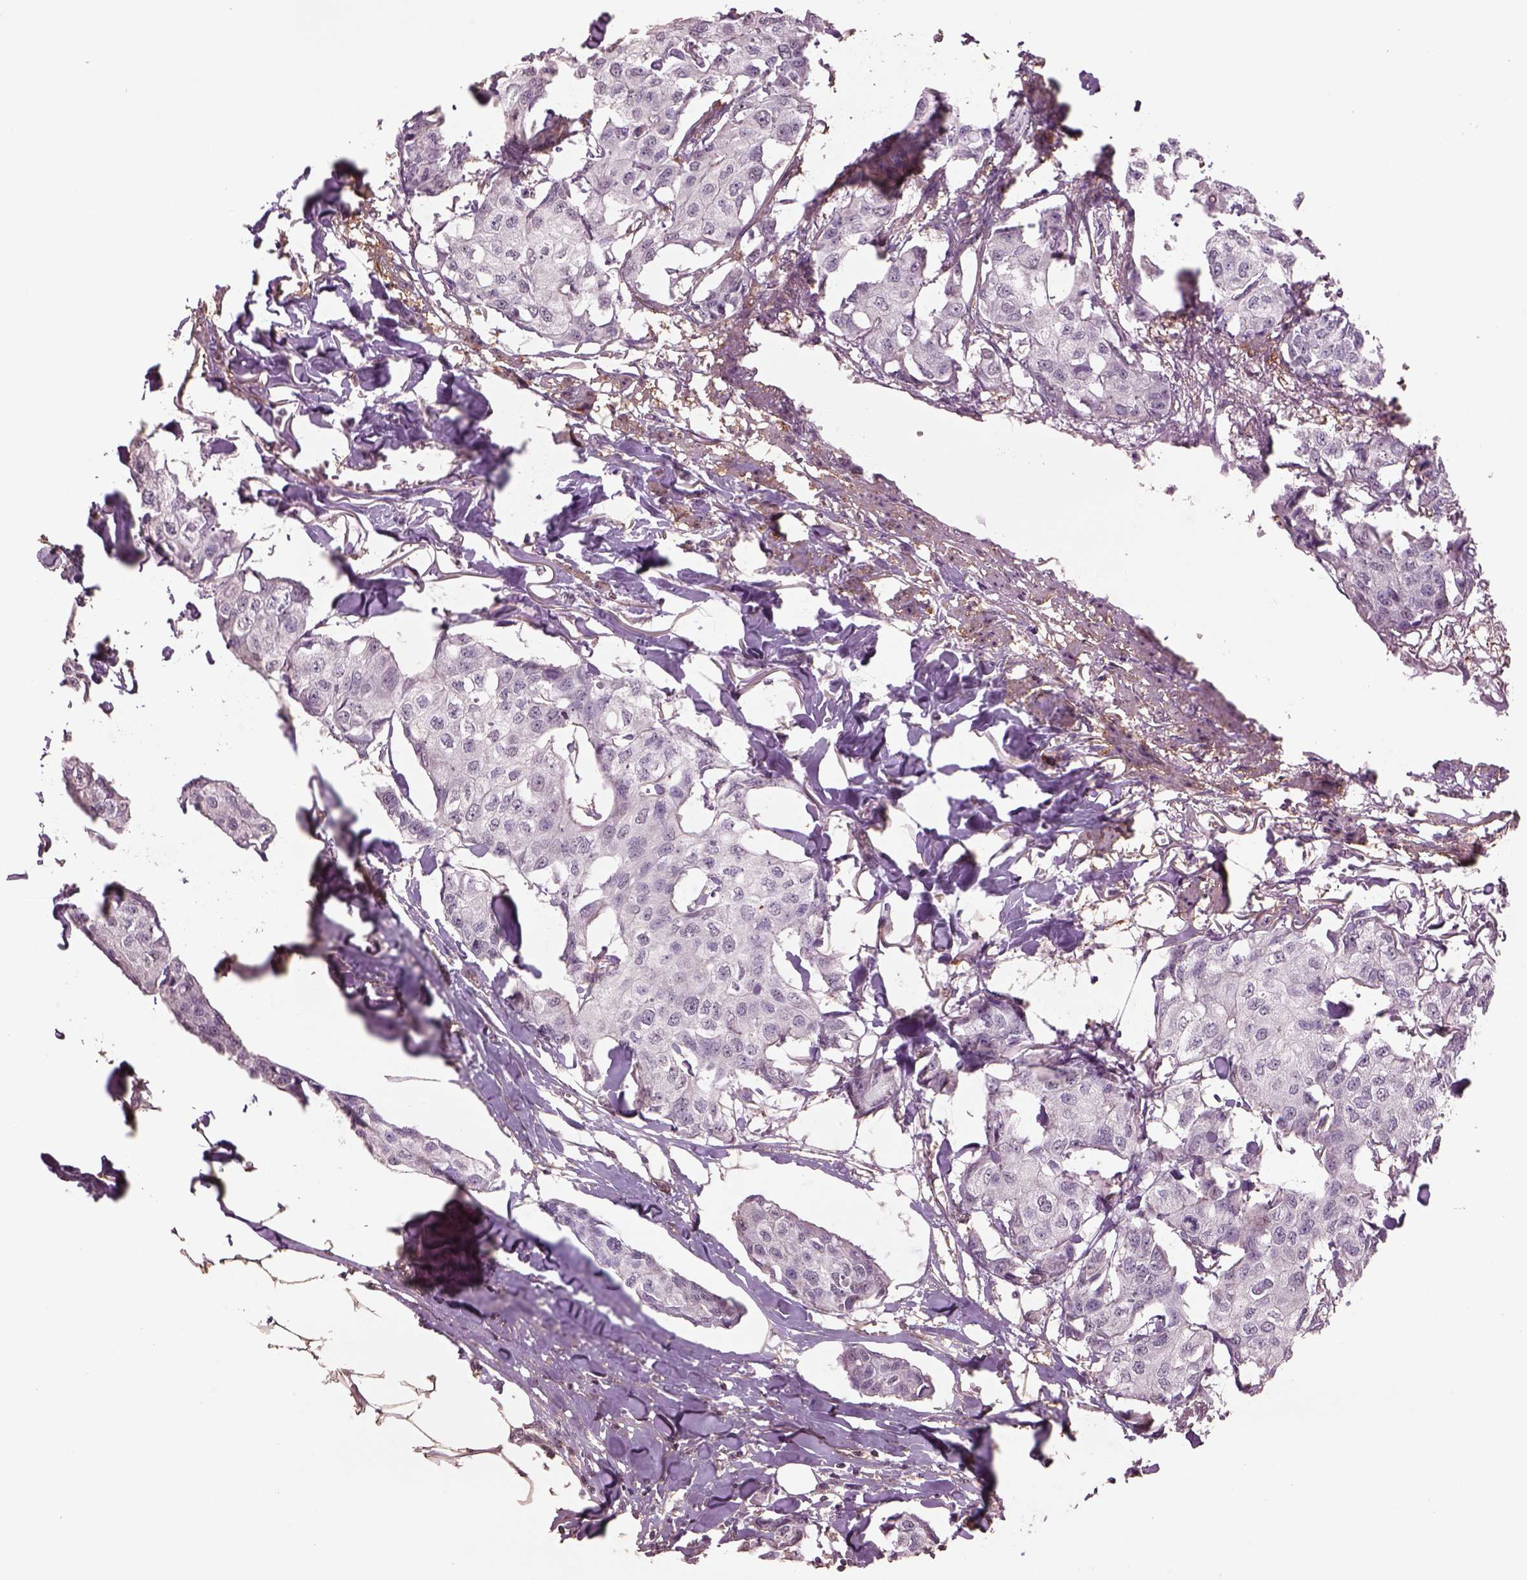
{"staining": {"intensity": "negative", "quantity": "none", "location": "none"}, "tissue": "breast cancer", "cell_type": "Tumor cells", "image_type": "cancer", "snomed": [{"axis": "morphology", "description": "Duct carcinoma"}, {"axis": "topography", "description": "Breast"}], "caption": "A micrograph of invasive ductal carcinoma (breast) stained for a protein demonstrates no brown staining in tumor cells.", "gene": "LIN7A", "patient": {"sex": "female", "age": 80}}